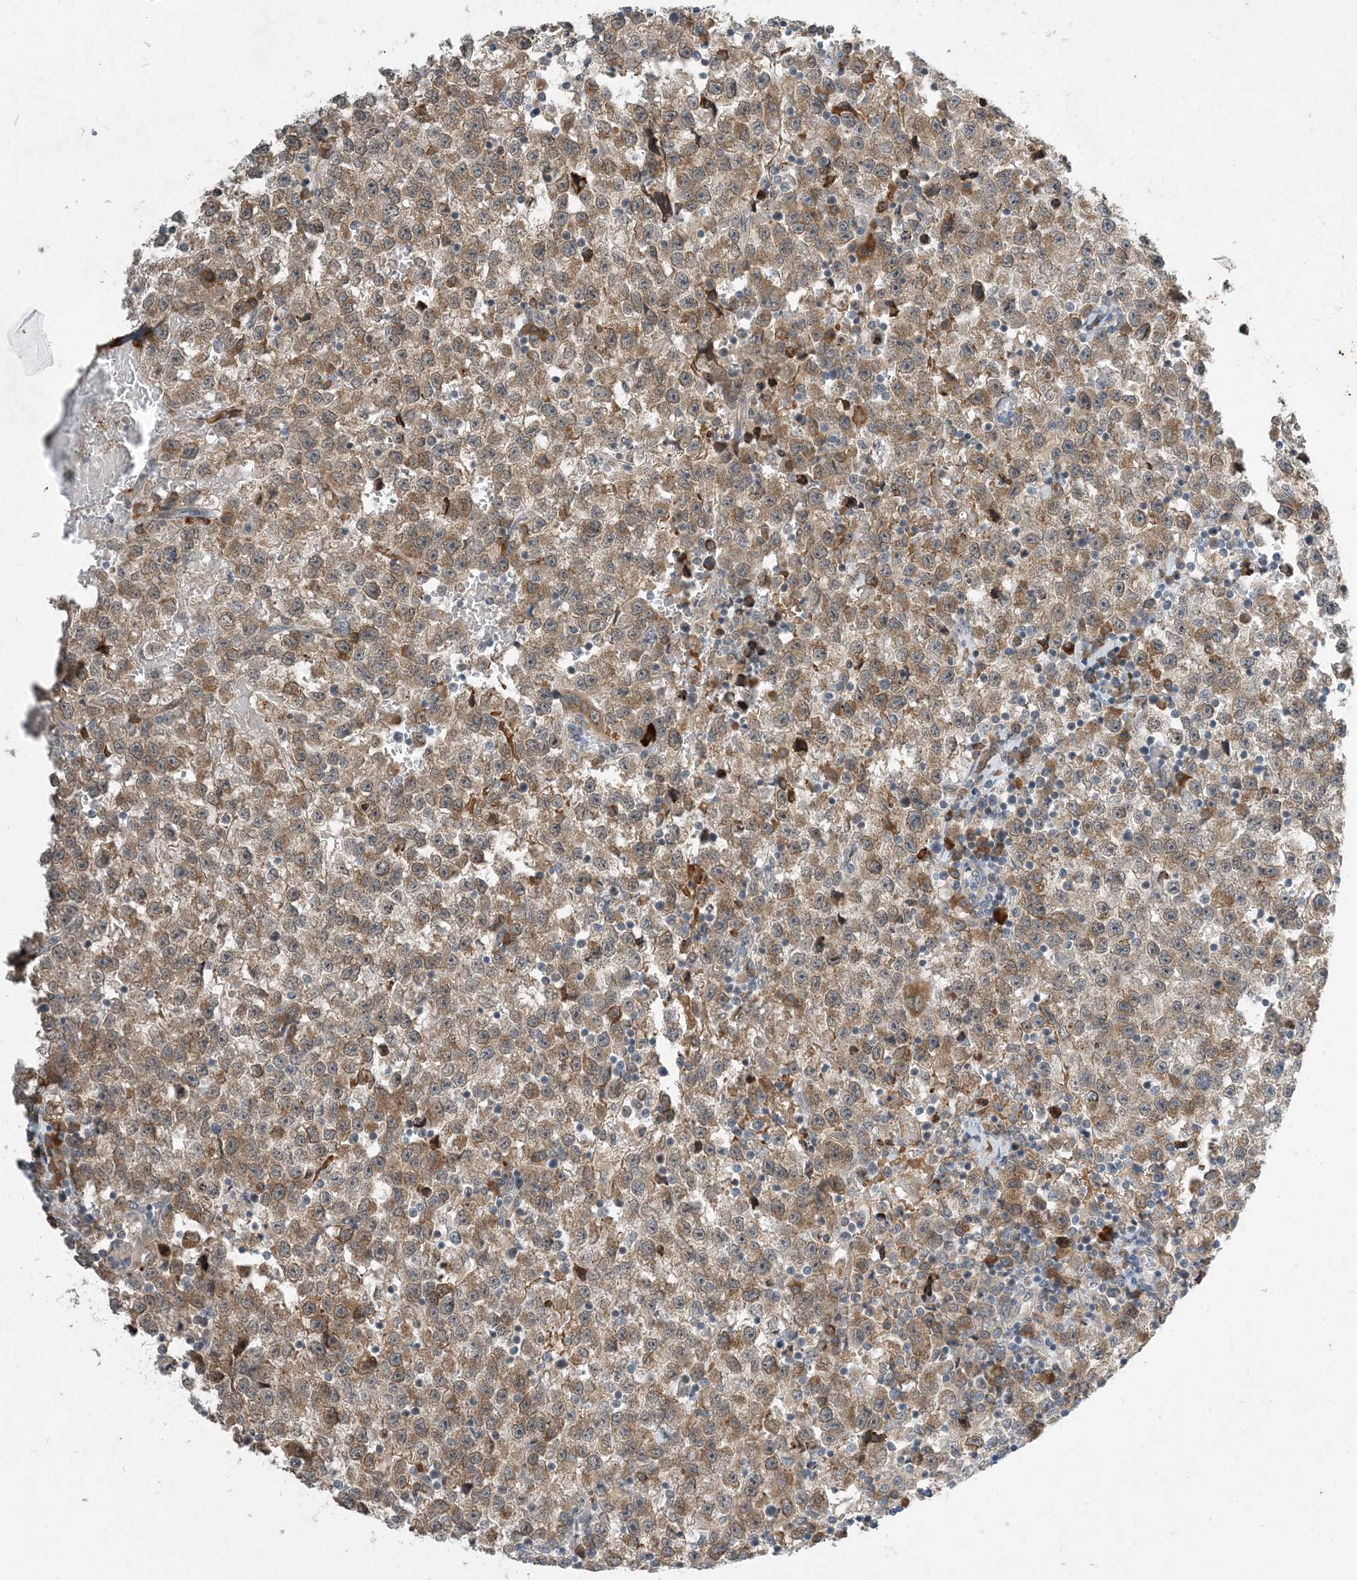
{"staining": {"intensity": "moderate", "quantity": ">75%", "location": "cytoplasmic/membranous"}, "tissue": "testis cancer", "cell_type": "Tumor cells", "image_type": "cancer", "snomed": [{"axis": "morphology", "description": "Seminoma, NOS"}, {"axis": "topography", "description": "Testis"}], "caption": "Brown immunohistochemical staining in testis cancer reveals moderate cytoplasmic/membranous staining in about >75% of tumor cells.", "gene": "PHOSPHO2", "patient": {"sex": "male", "age": 22}}